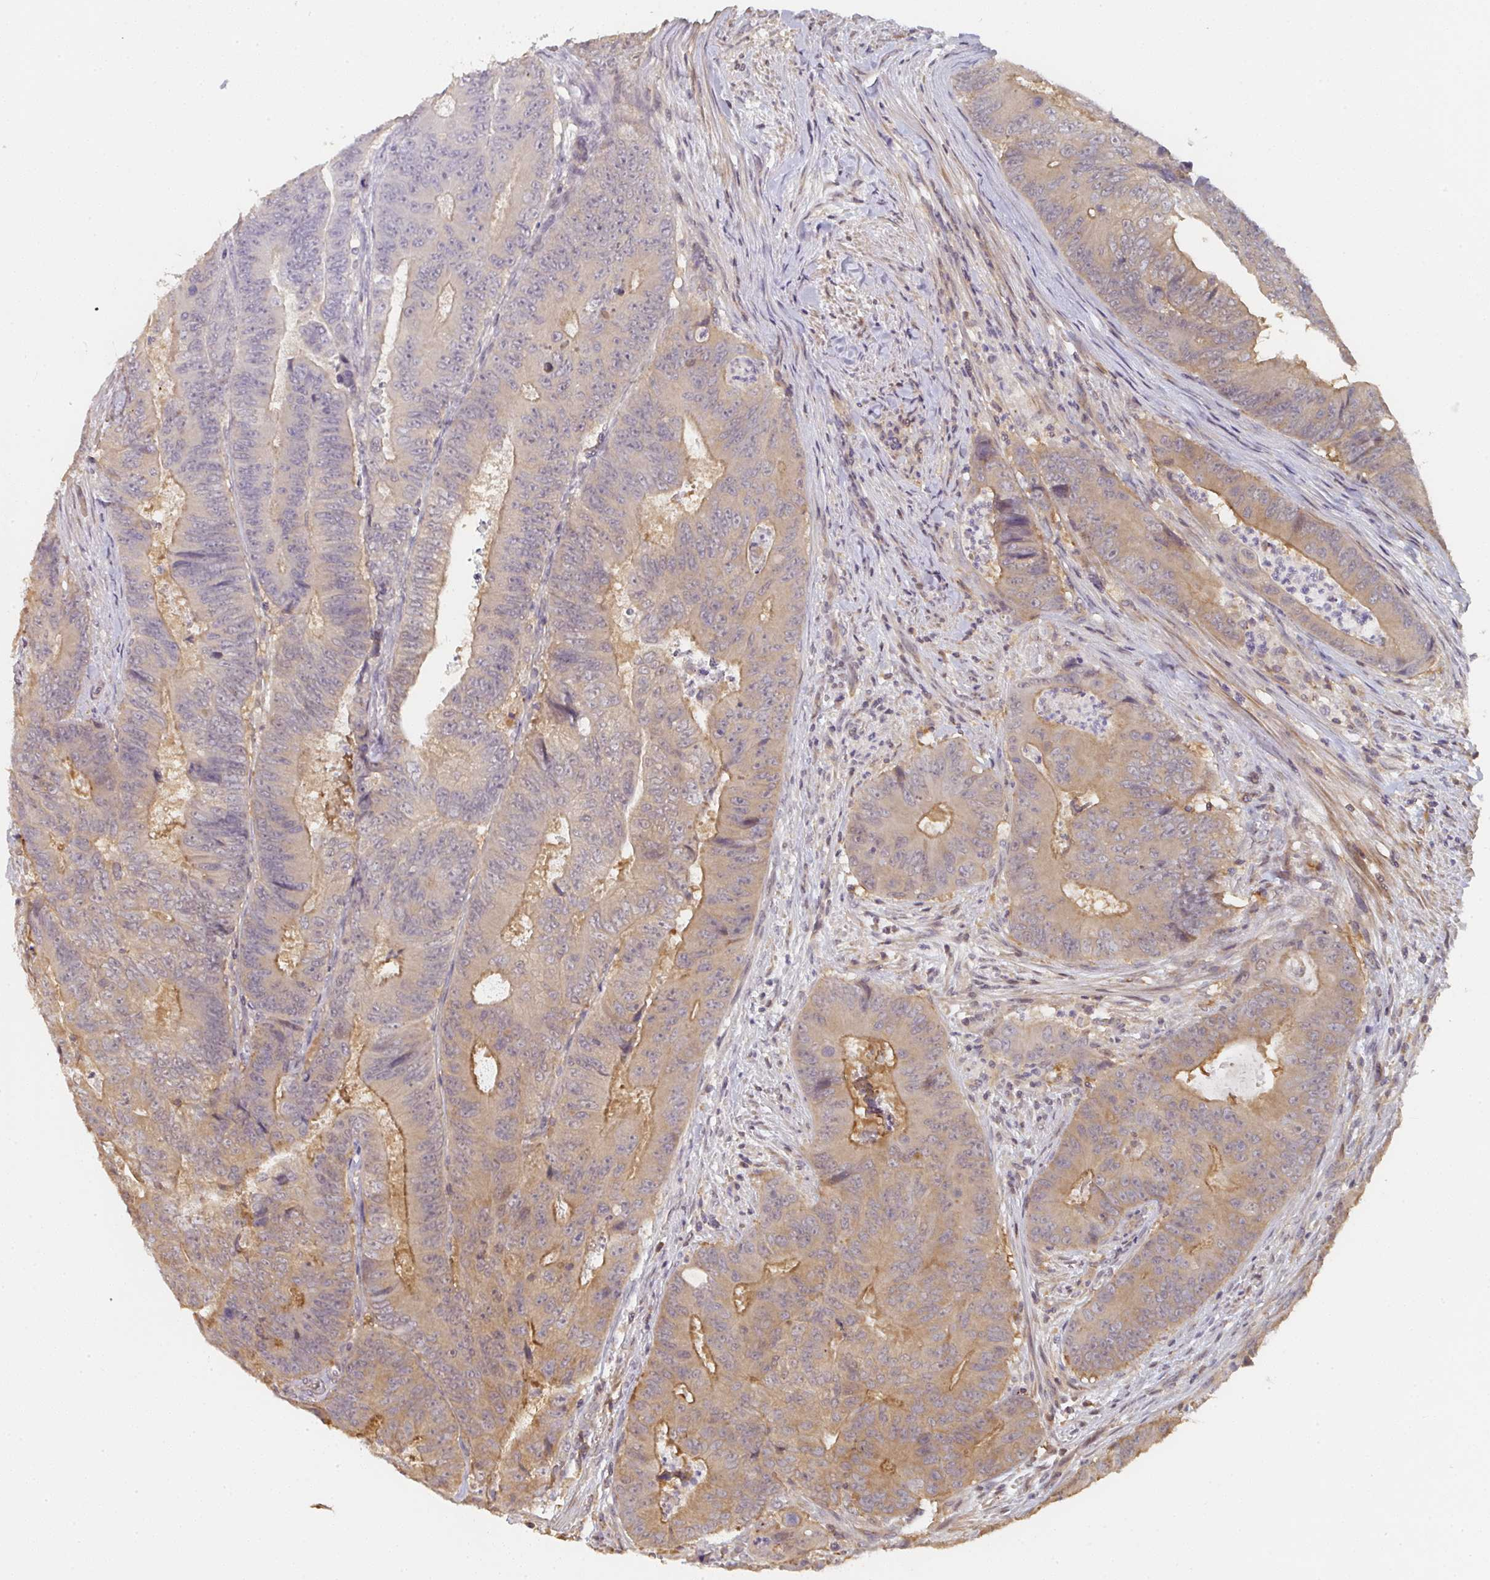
{"staining": {"intensity": "moderate", "quantity": "25%-75%", "location": "cytoplasmic/membranous"}, "tissue": "colorectal cancer", "cell_type": "Tumor cells", "image_type": "cancer", "snomed": [{"axis": "morphology", "description": "Adenocarcinoma, NOS"}, {"axis": "topography", "description": "Colon"}], "caption": "Immunohistochemistry photomicrograph of adenocarcinoma (colorectal) stained for a protein (brown), which shows medium levels of moderate cytoplasmic/membranous staining in approximately 25%-75% of tumor cells.", "gene": "RANGRF", "patient": {"sex": "female", "age": 48}}